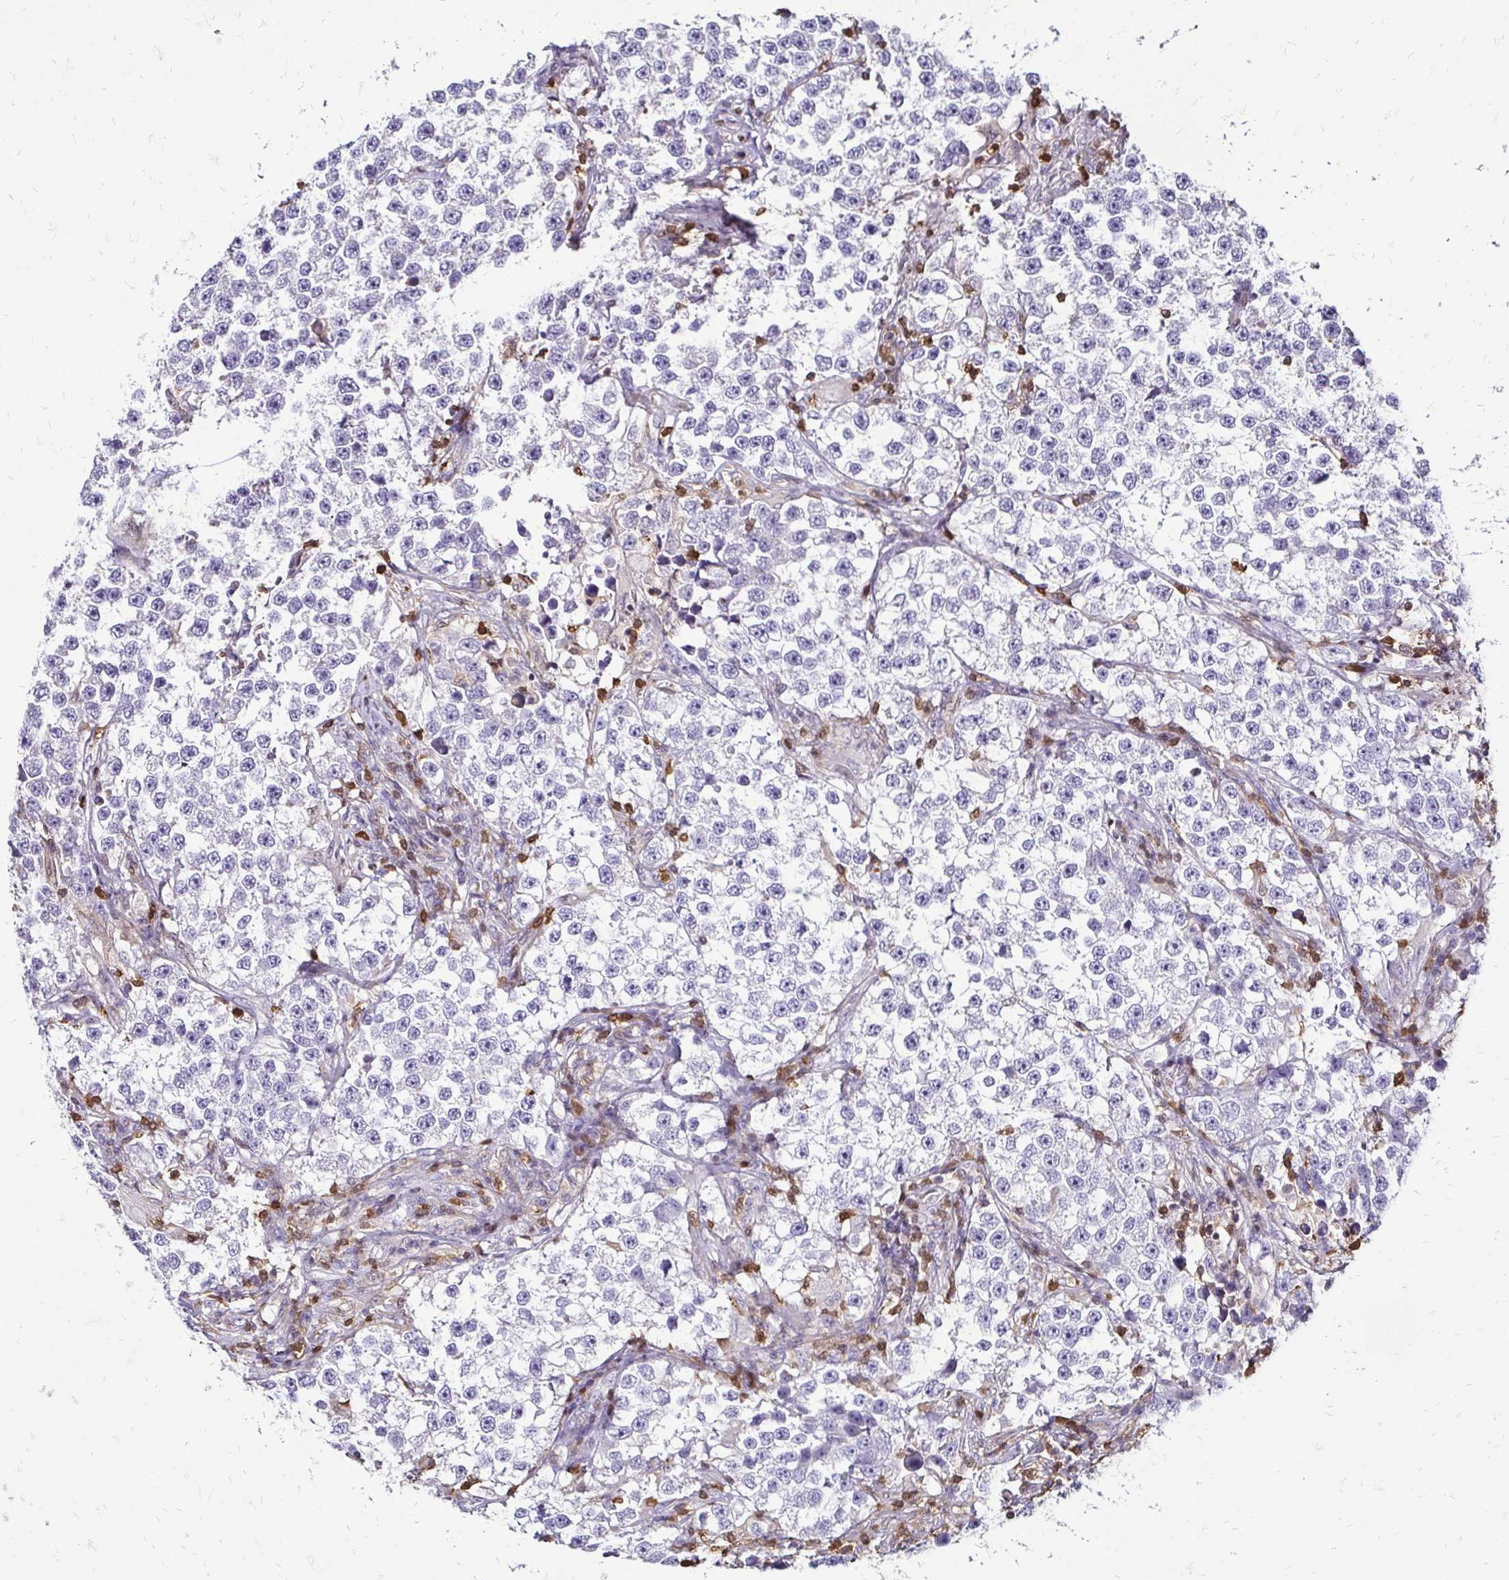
{"staining": {"intensity": "negative", "quantity": "none", "location": "none"}, "tissue": "testis cancer", "cell_type": "Tumor cells", "image_type": "cancer", "snomed": [{"axis": "morphology", "description": "Seminoma, NOS"}, {"axis": "topography", "description": "Testis"}], "caption": "Tumor cells are negative for protein expression in human seminoma (testis).", "gene": "ZFP1", "patient": {"sex": "male", "age": 46}}